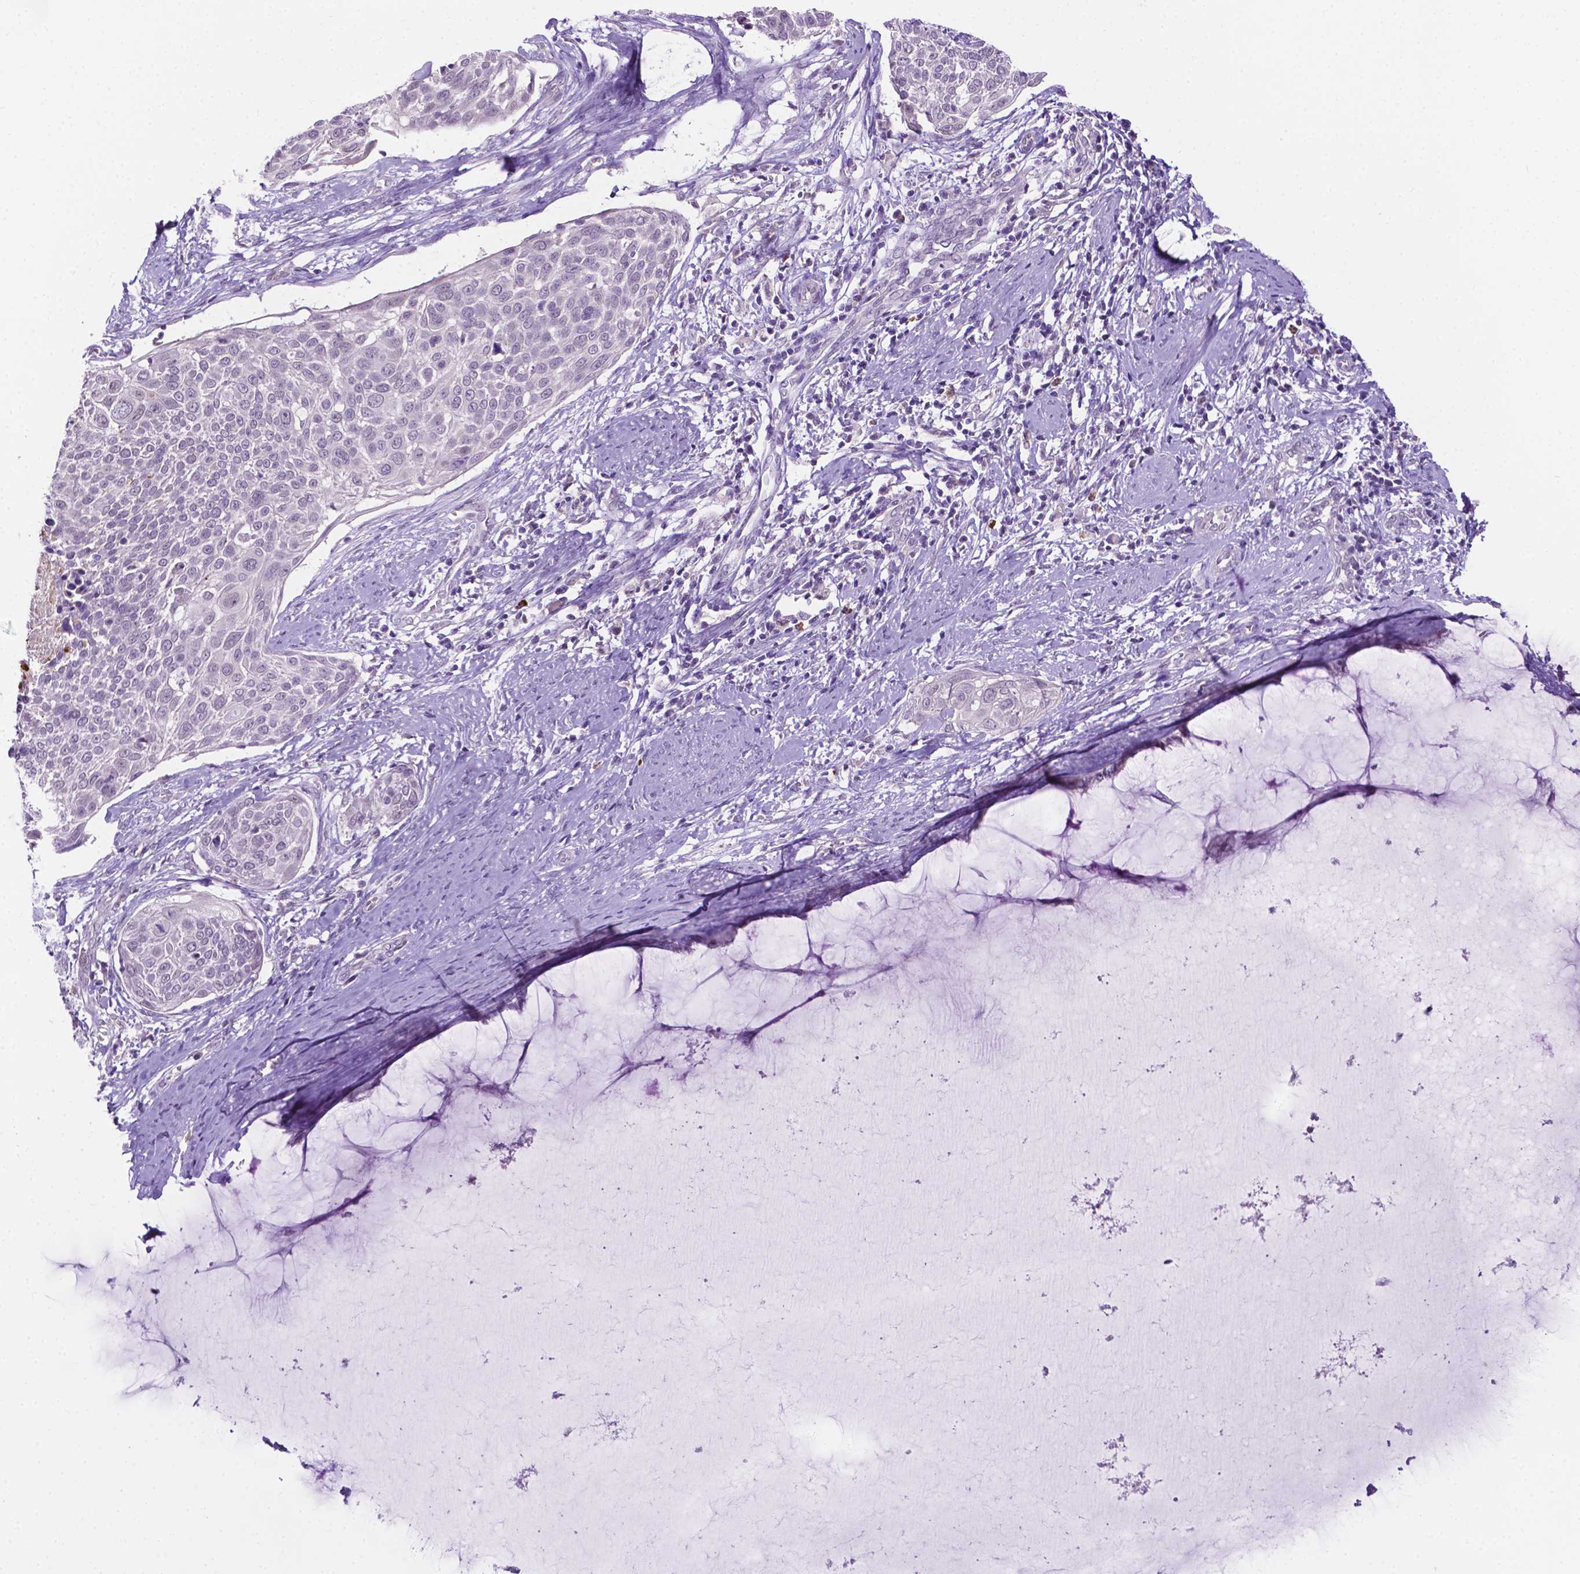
{"staining": {"intensity": "negative", "quantity": "none", "location": "none"}, "tissue": "cervical cancer", "cell_type": "Tumor cells", "image_type": "cancer", "snomed": [{"axis": "morphology", "description": "Squamous cell carcinoma, NOS"}, {"axis": "topography", "description": "Cervix"}], "caption": "Protein analysis of cervical cancer (squamous cell carcinoma) exhibits no significant expression in tumor cells.", "gene": "MMP27", "patient": {"sex": "female", "age": 39}}